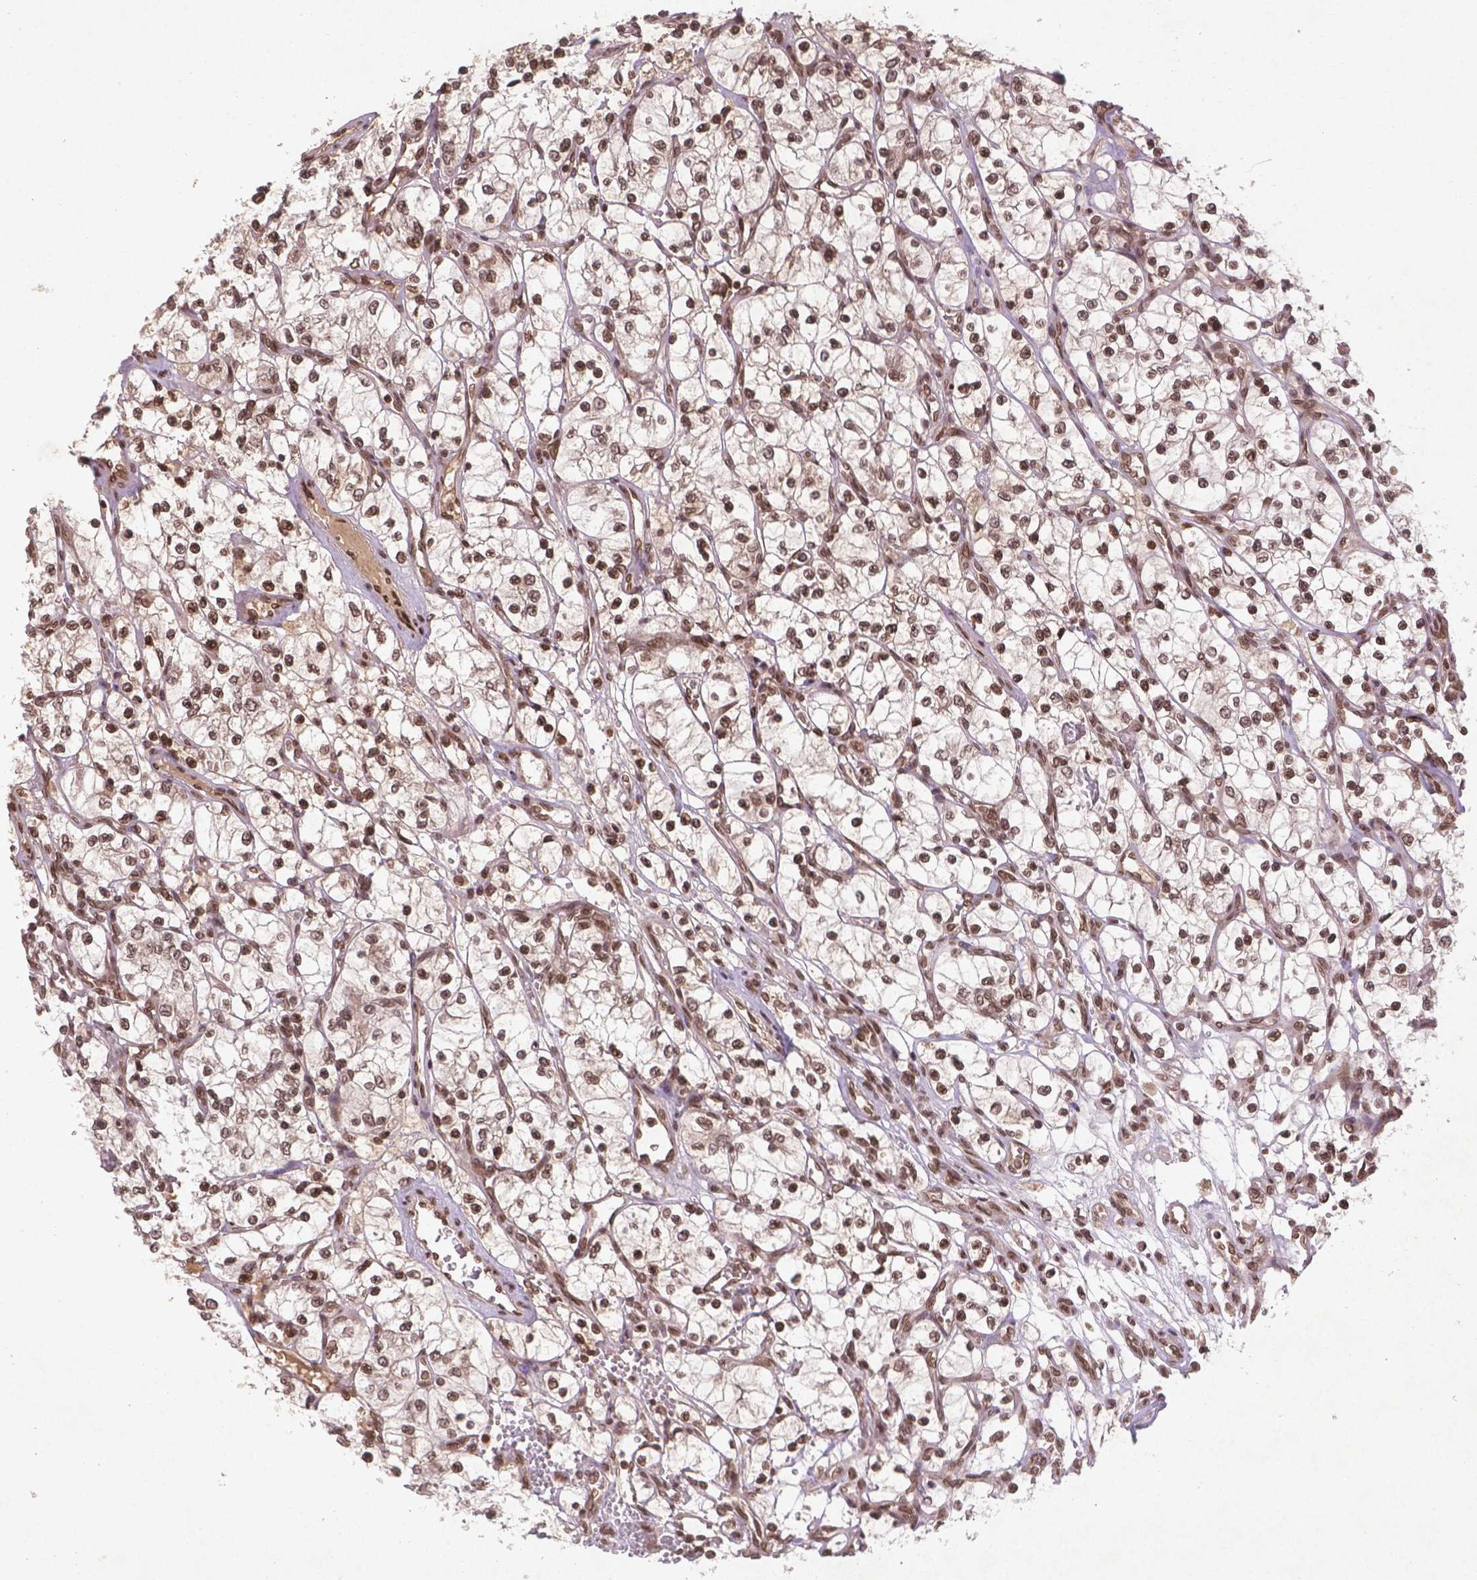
{"staining": {"intensity": "strong", "quantity": ">75%", "location": "nuclear"}, "tissue": "renal cancer", "cell_type": "Tumor cells", "image_type": "cancer", "snomed": [{"axis": "morphology", "description": "Adenocarcinoma, NOS"}, {"axis": "topography", "description": "Kidney"}], "caption": "Immunohistochemistry (IHC) of human renal cancer reveals high levels of strong nuclear positivity in about >75% of tumor cells. (DAB IHC, brown staining for protein, blue staining for nuclei).", "gene": "BANF1", "patient": {"sex": "female", "age": 69}}